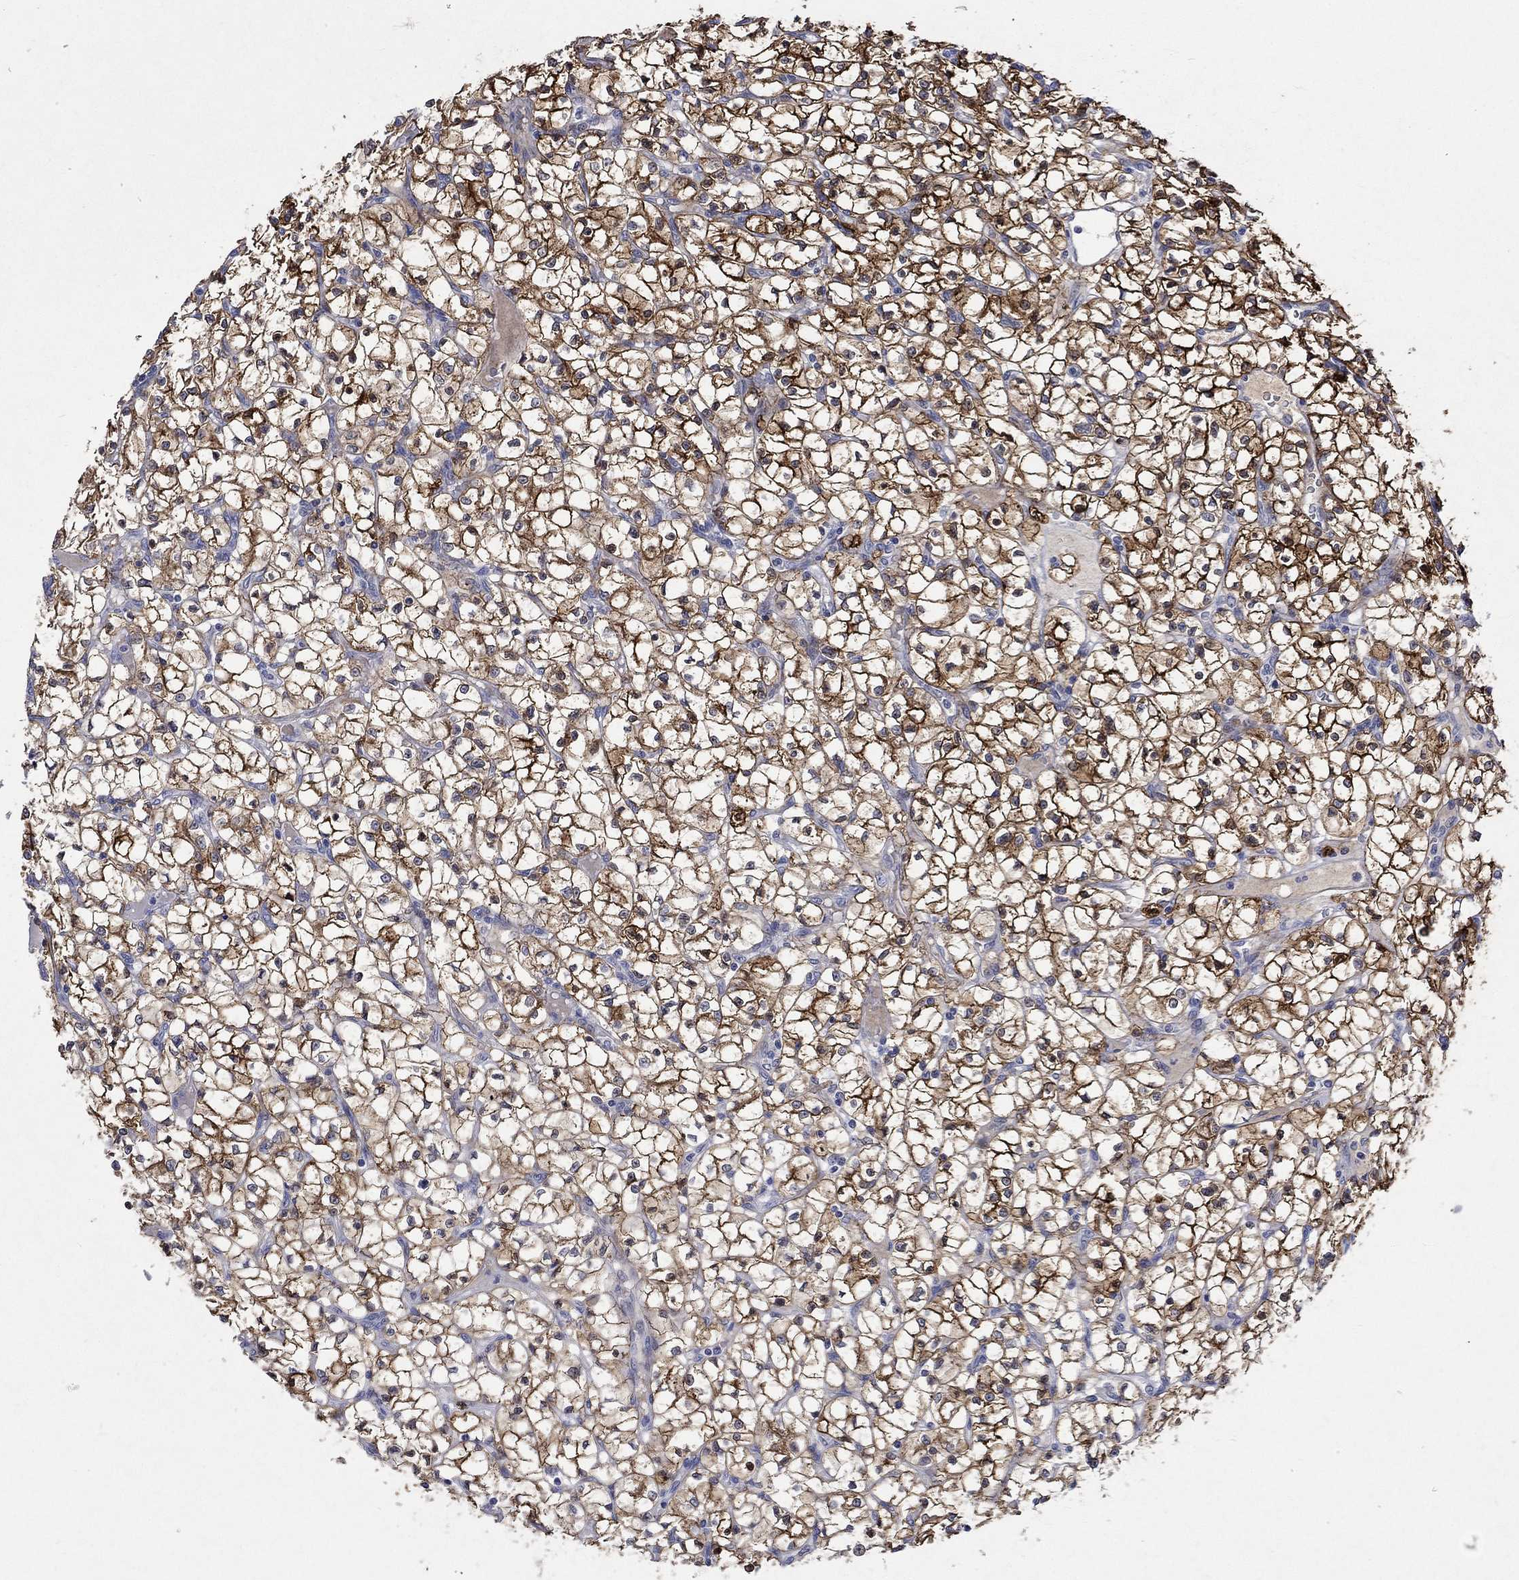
{"staining": {"intensity": "strong", "quantity": "25%-75%", "location": "cytoplasmic/membranous"}, "tissue": "renal cancer", "cell_type": "Tumor cells", "image_type": "cancer", "snomed": [{"axis": "morphology", "description": "Adenocarcinoma, NOS"}, {"axis": "topography", "description": "Kidney"}], "caption": "Immunohistochemistry (IHC) of renal cancer (adenocarcinoma) reveals high levels of strong cytoplasmic/membranous expression in about 25%-75% of tumor cells. The staining is performed using DAB brown chromogen to label protein expression. The nuclei are counter-stained blue using hematoxylin.", "gene": "CRYAB", "patient": {"sex": "female", "age": 64}}